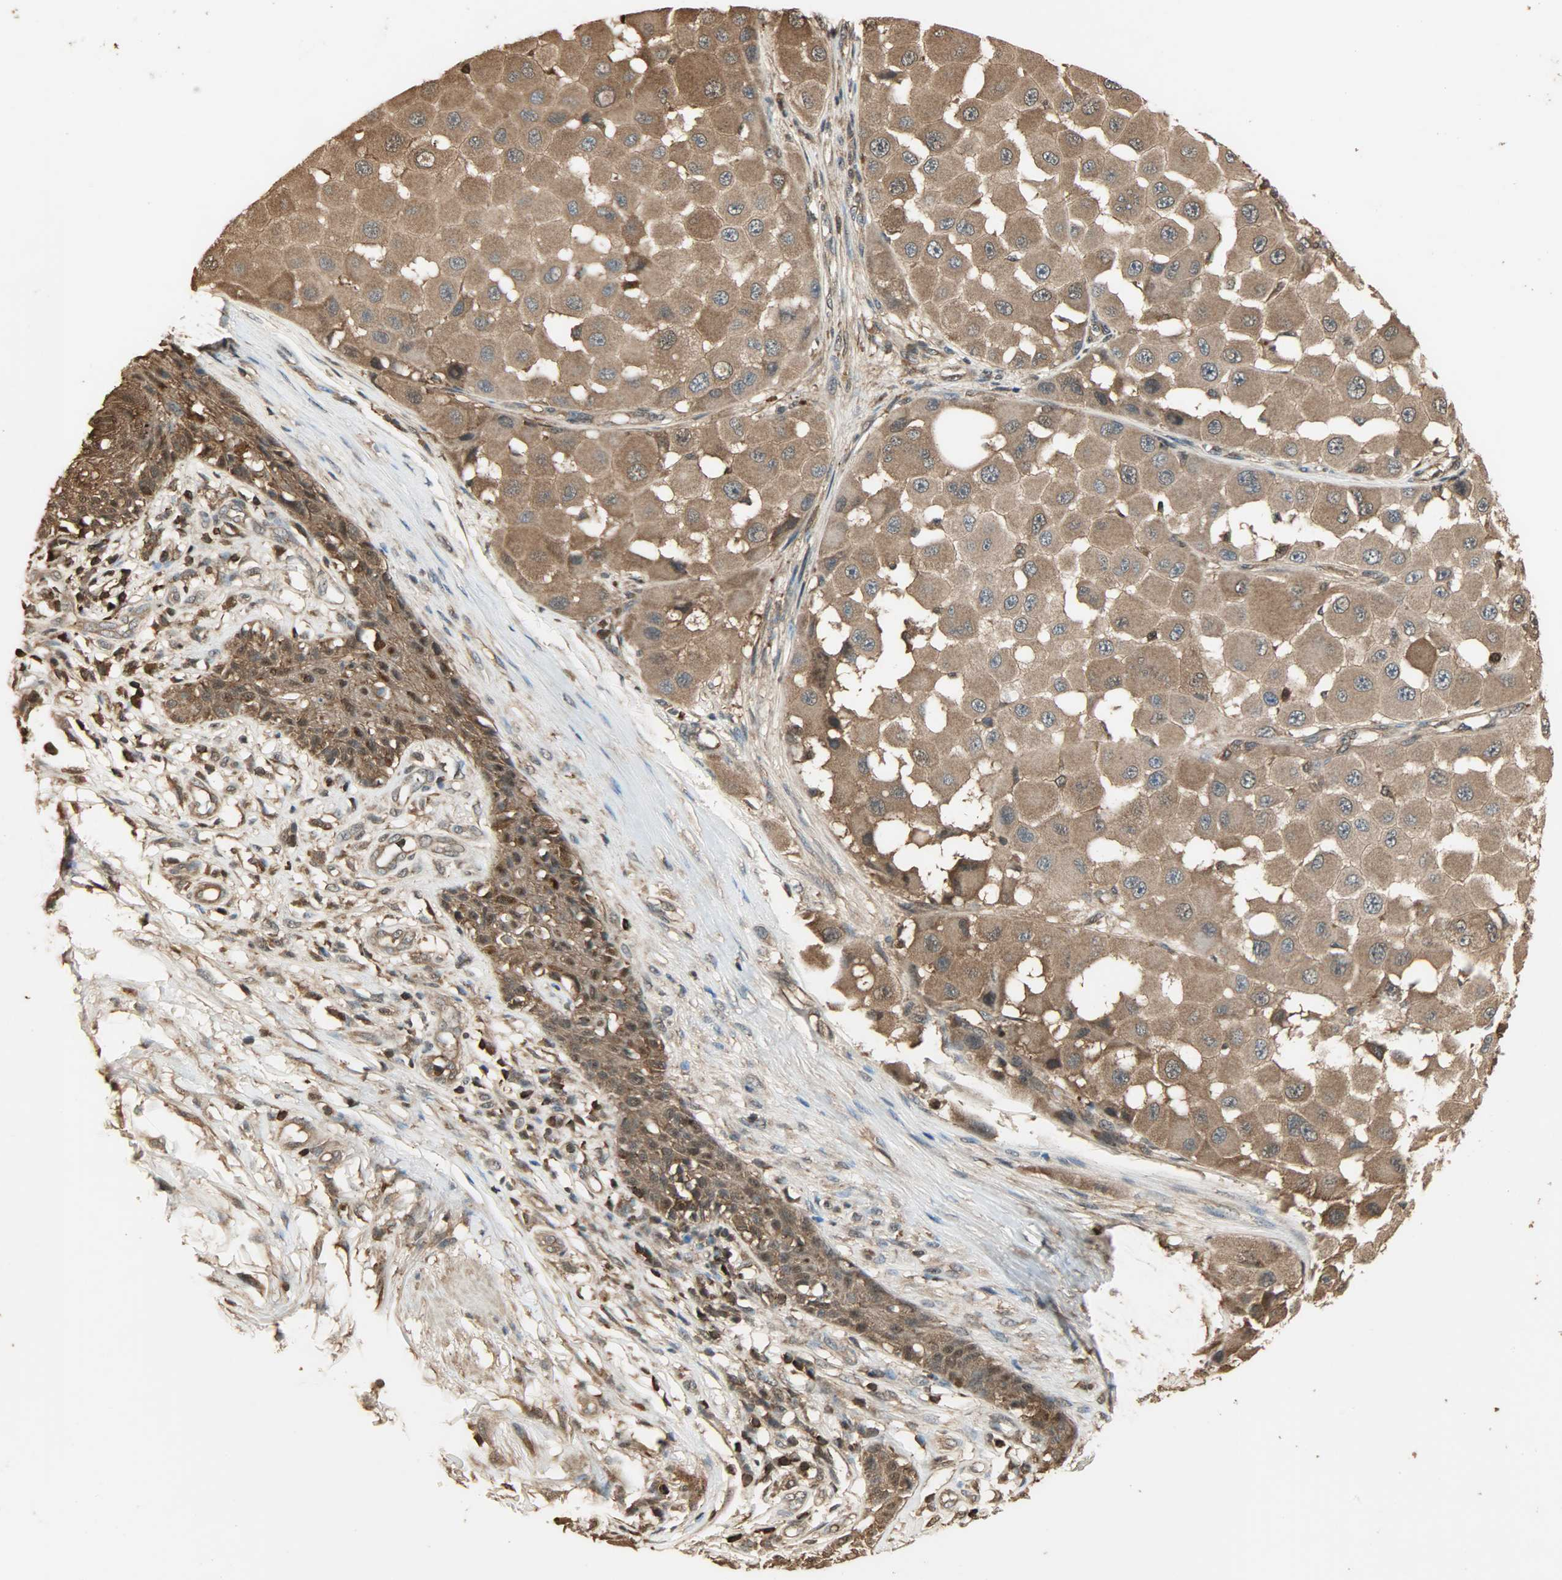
{"staining": {"intensity": "moderate", "quantity": ">75%", "location": "cytoplasmic/membranous"}, "tissue": "melanoma", "cell_type": "Tumor cells", "image_type": "cancer", "snomed": [{"axis": "morphology", "description": "Malignant melanoma, NOS"}, {"axis": "topography", "description": "Skin"}], "caption": "Immunohistochemical staining of human melanoma displays medium levels of moderate cytoplasmic/membranous protein positivity in about >75% of tumor cells.", "gene": "YWHAZ", "patient": {"sex": "female", "age": 81}}